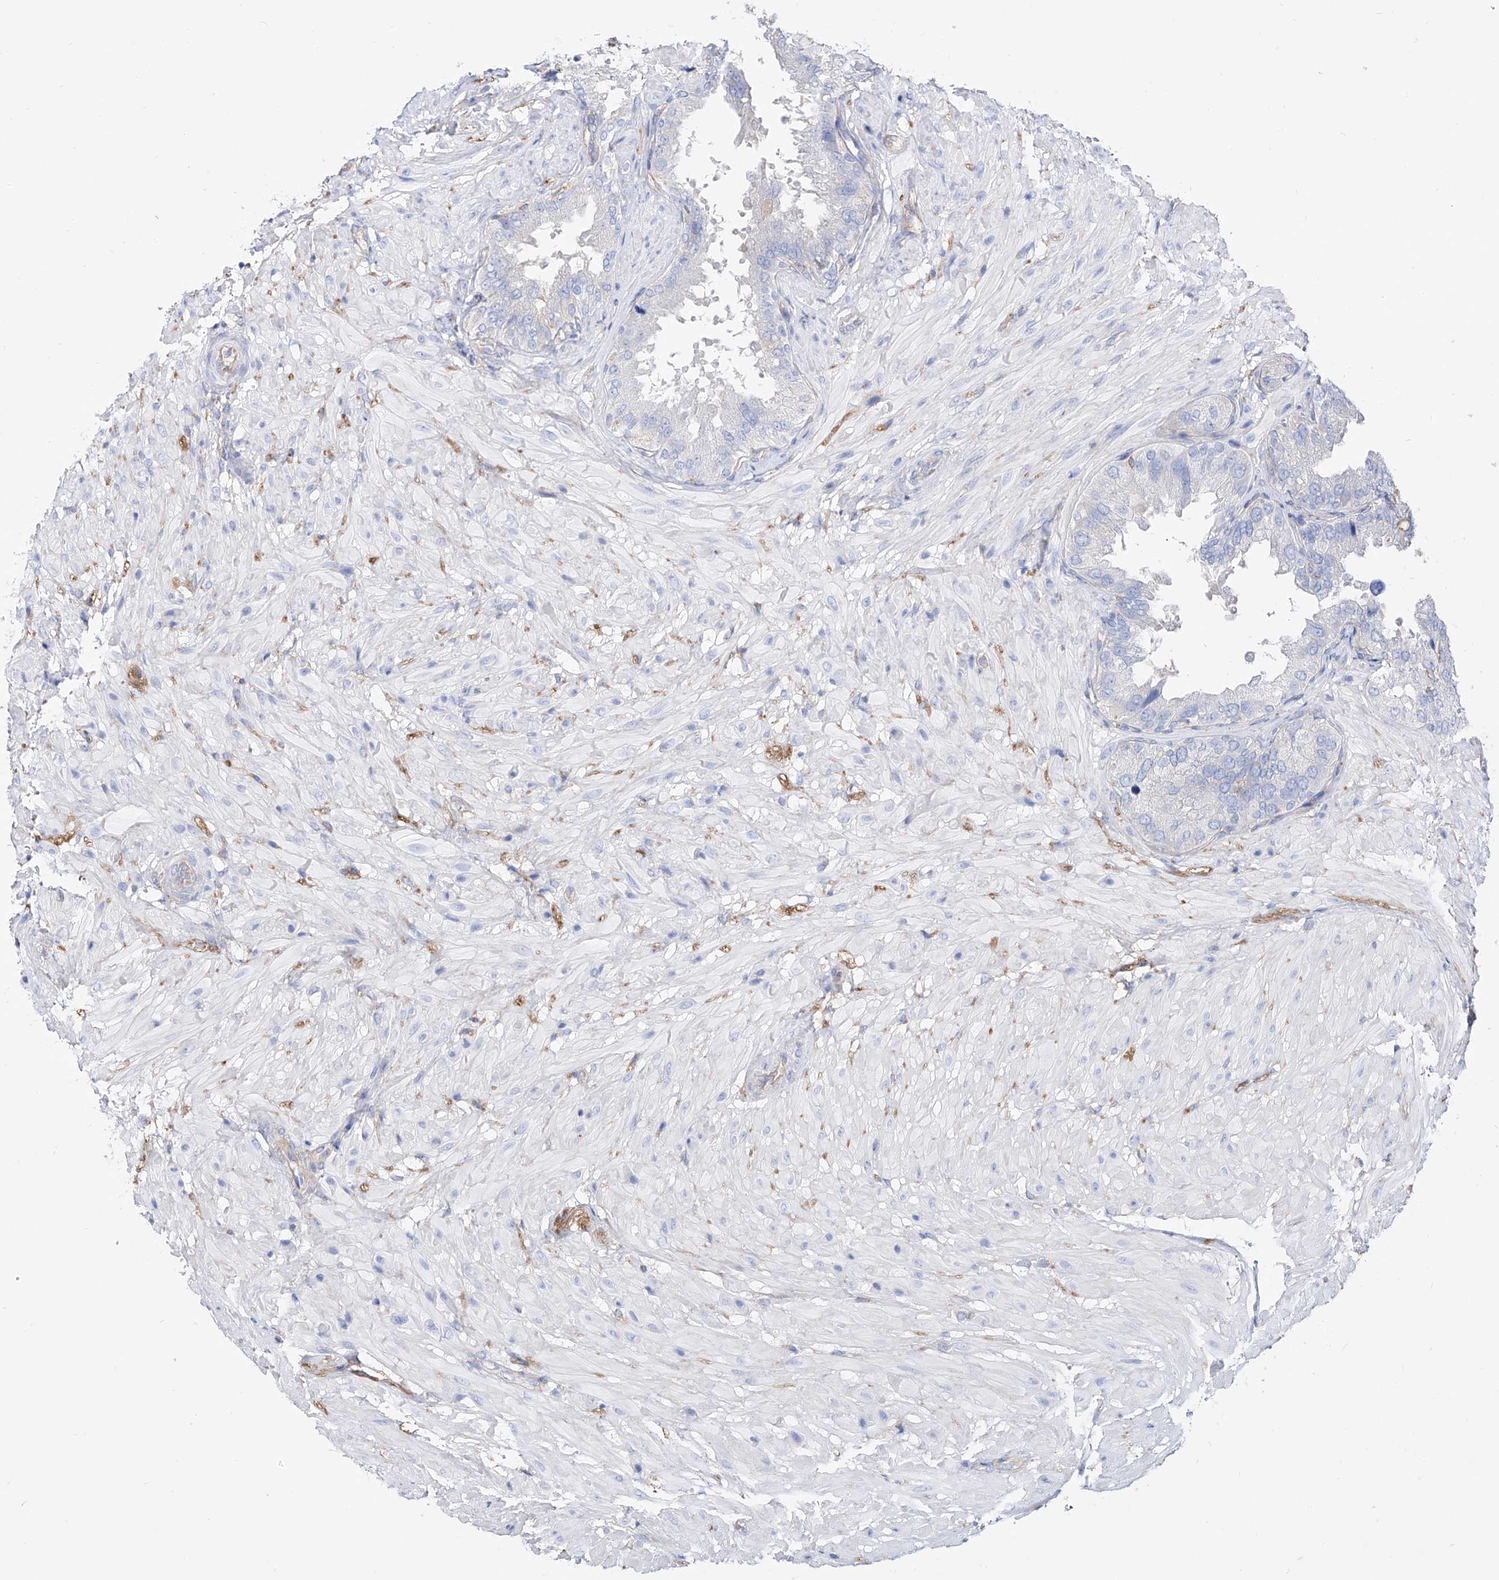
{"staining": {"intensity": "negative", "quantity": "none", "location": "none"}, "tissue": "seminal vesicle", "cell_type": "Glandular cells", "image_type": "normal", "snomed": [{"axis": "morphology", "description": "Normal tissue, NOS"}, {"axis": "topography", "description": "Seminal veicle"}, {"axis": "topography", "description": "Peripheral nerve tissue"}], "caption": "Immunohistochemical staining of benign human seminal vesicle displays no significant expression in glandular cells. (IHC, brightfield microscopy, high magnification).", "gene": "ZNF653", "patient": {"sex": "male", "age": 63}}